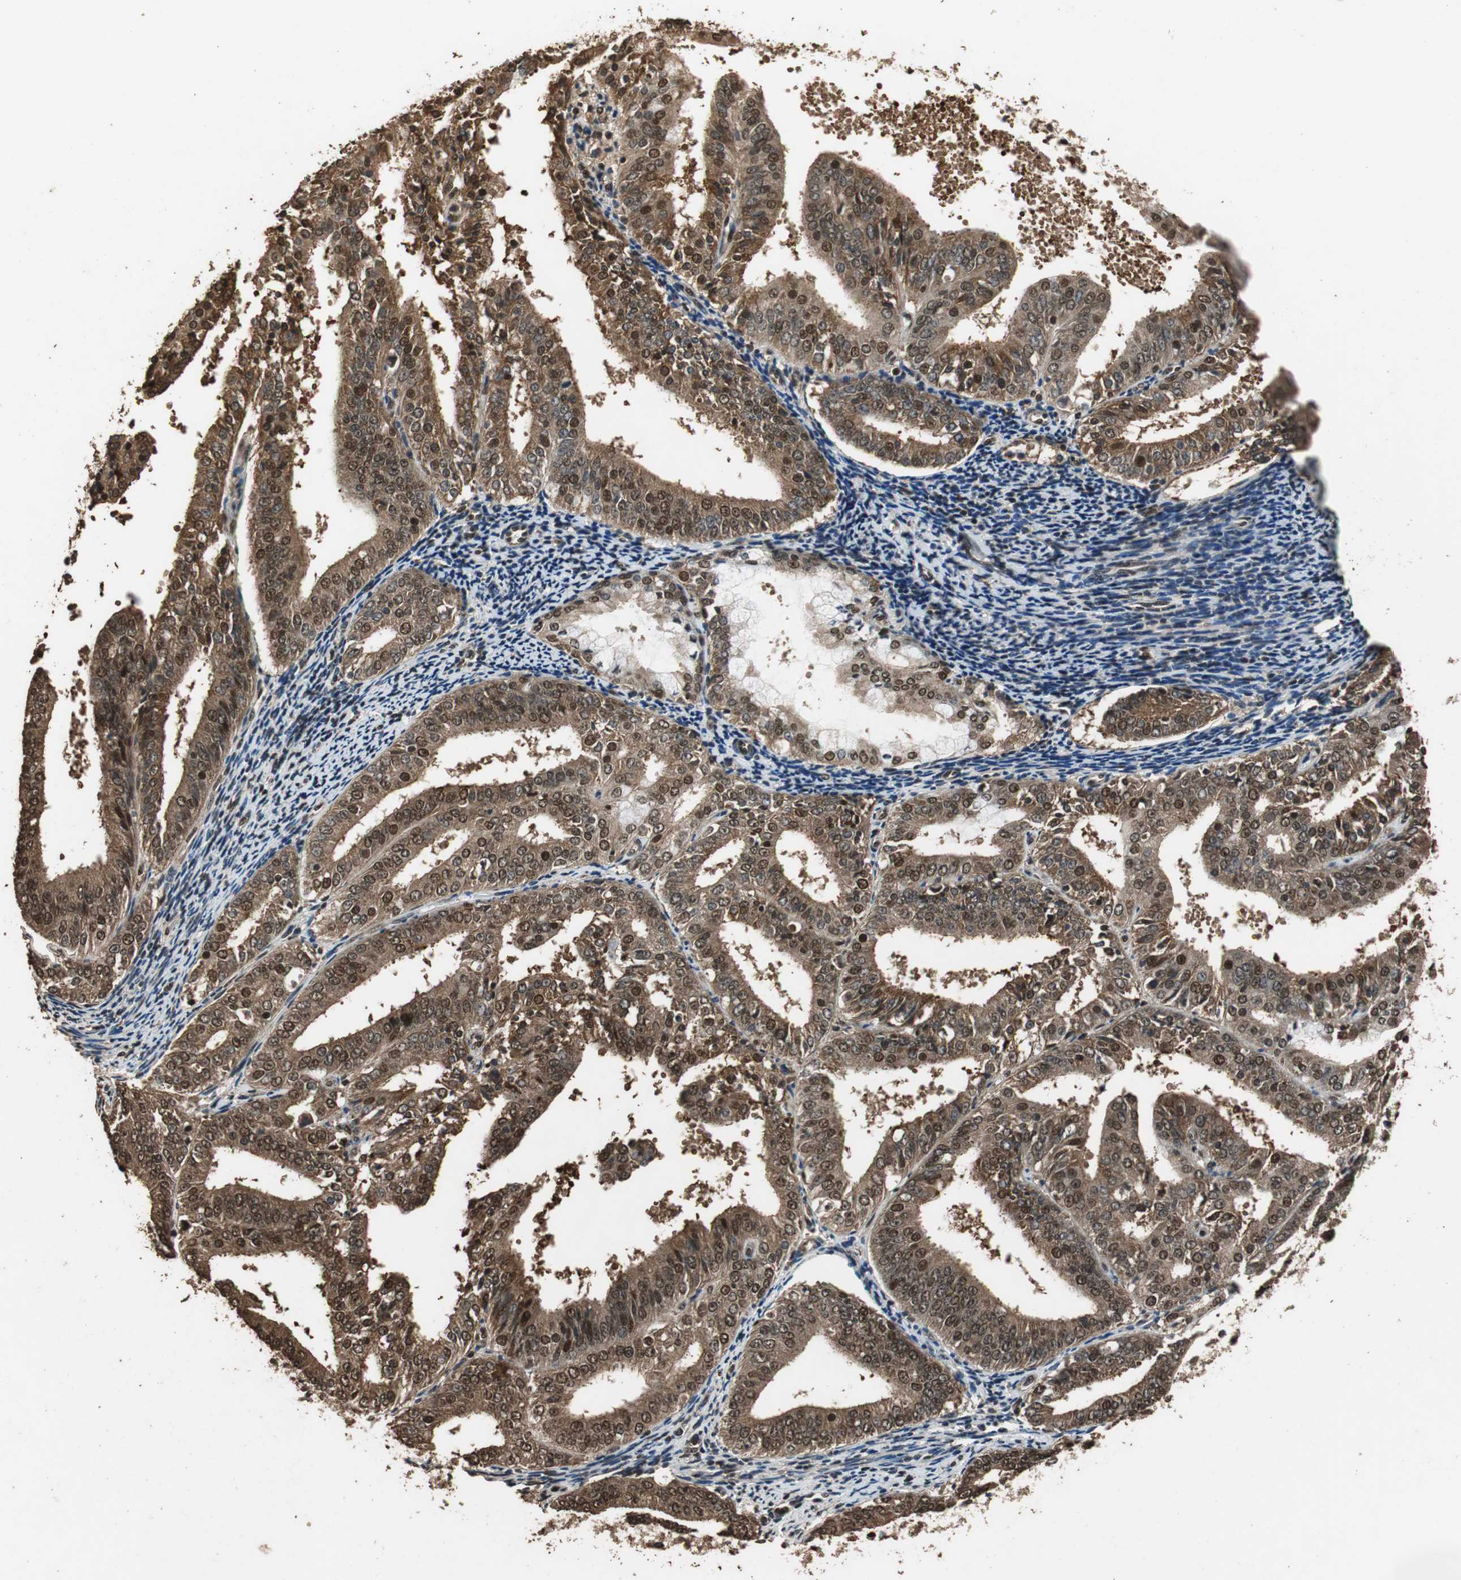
{"staining": {"intensity": "strong", "quantity": ">75%", "location": "cytoplasmic/membranous,nuclear"}, "tissue": "endometrial cancer", "cell_type": "Tumor cells", "image_type": "cancer", "snomed": [{"axis": "morphology", "description": "Adenocarcinoma, NOS"}, {"axis": "topography", "description": "Endometrium"}], "caption": "IHC of endometrial cancer (adenocarcinoma) reveals high levels of strong cytoplasmic/membranous and nuclear staining in about >75% of tumor cells.", "gene": "ZNF18", "patient": {"sex": "female", "age": 63}}